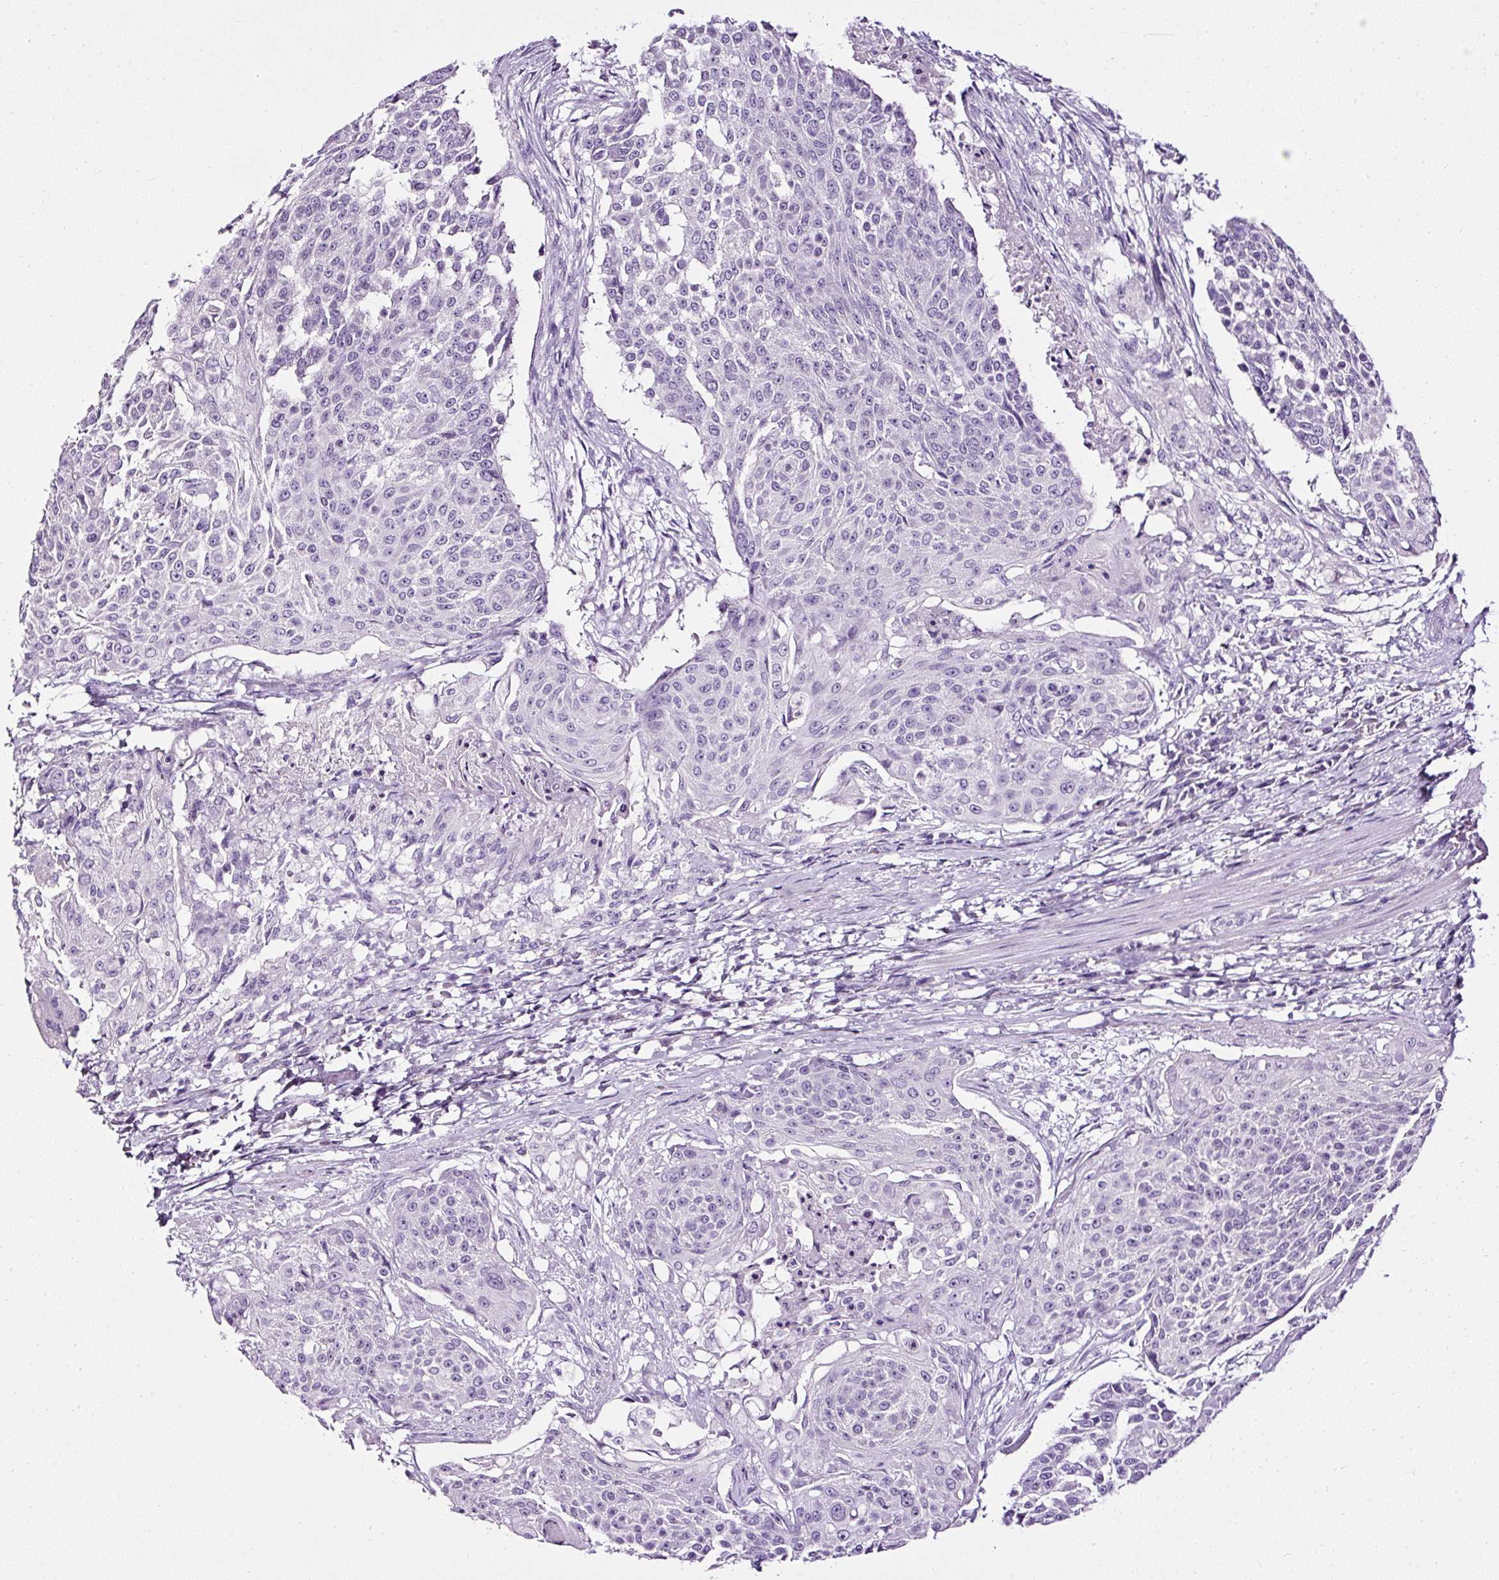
{"staining": {"intensity": "negative", "quantity": "none", "location": "none"}, "tissue": "urothelial cancer", "cell_type": "Tumor cells", "image_type": "cancer", "snomed": [{"axis": "morphology", "description": "Urothelial carcinoma, High grade"}, {"axis": "topography", "description": "Urinary bladder"}], "caption": "Immunohistochemistry of high-grade urothelial carcinoma reveals no expression in tumor cells. (Stains: DAB (3,3'-diaminobenzidine) IHC with hematoxylin counter stain, Microscopy: brightfield microscopy at high magnification).", "gene": "ATP2A1", "patient": {"sex": "female", "age": 63}}